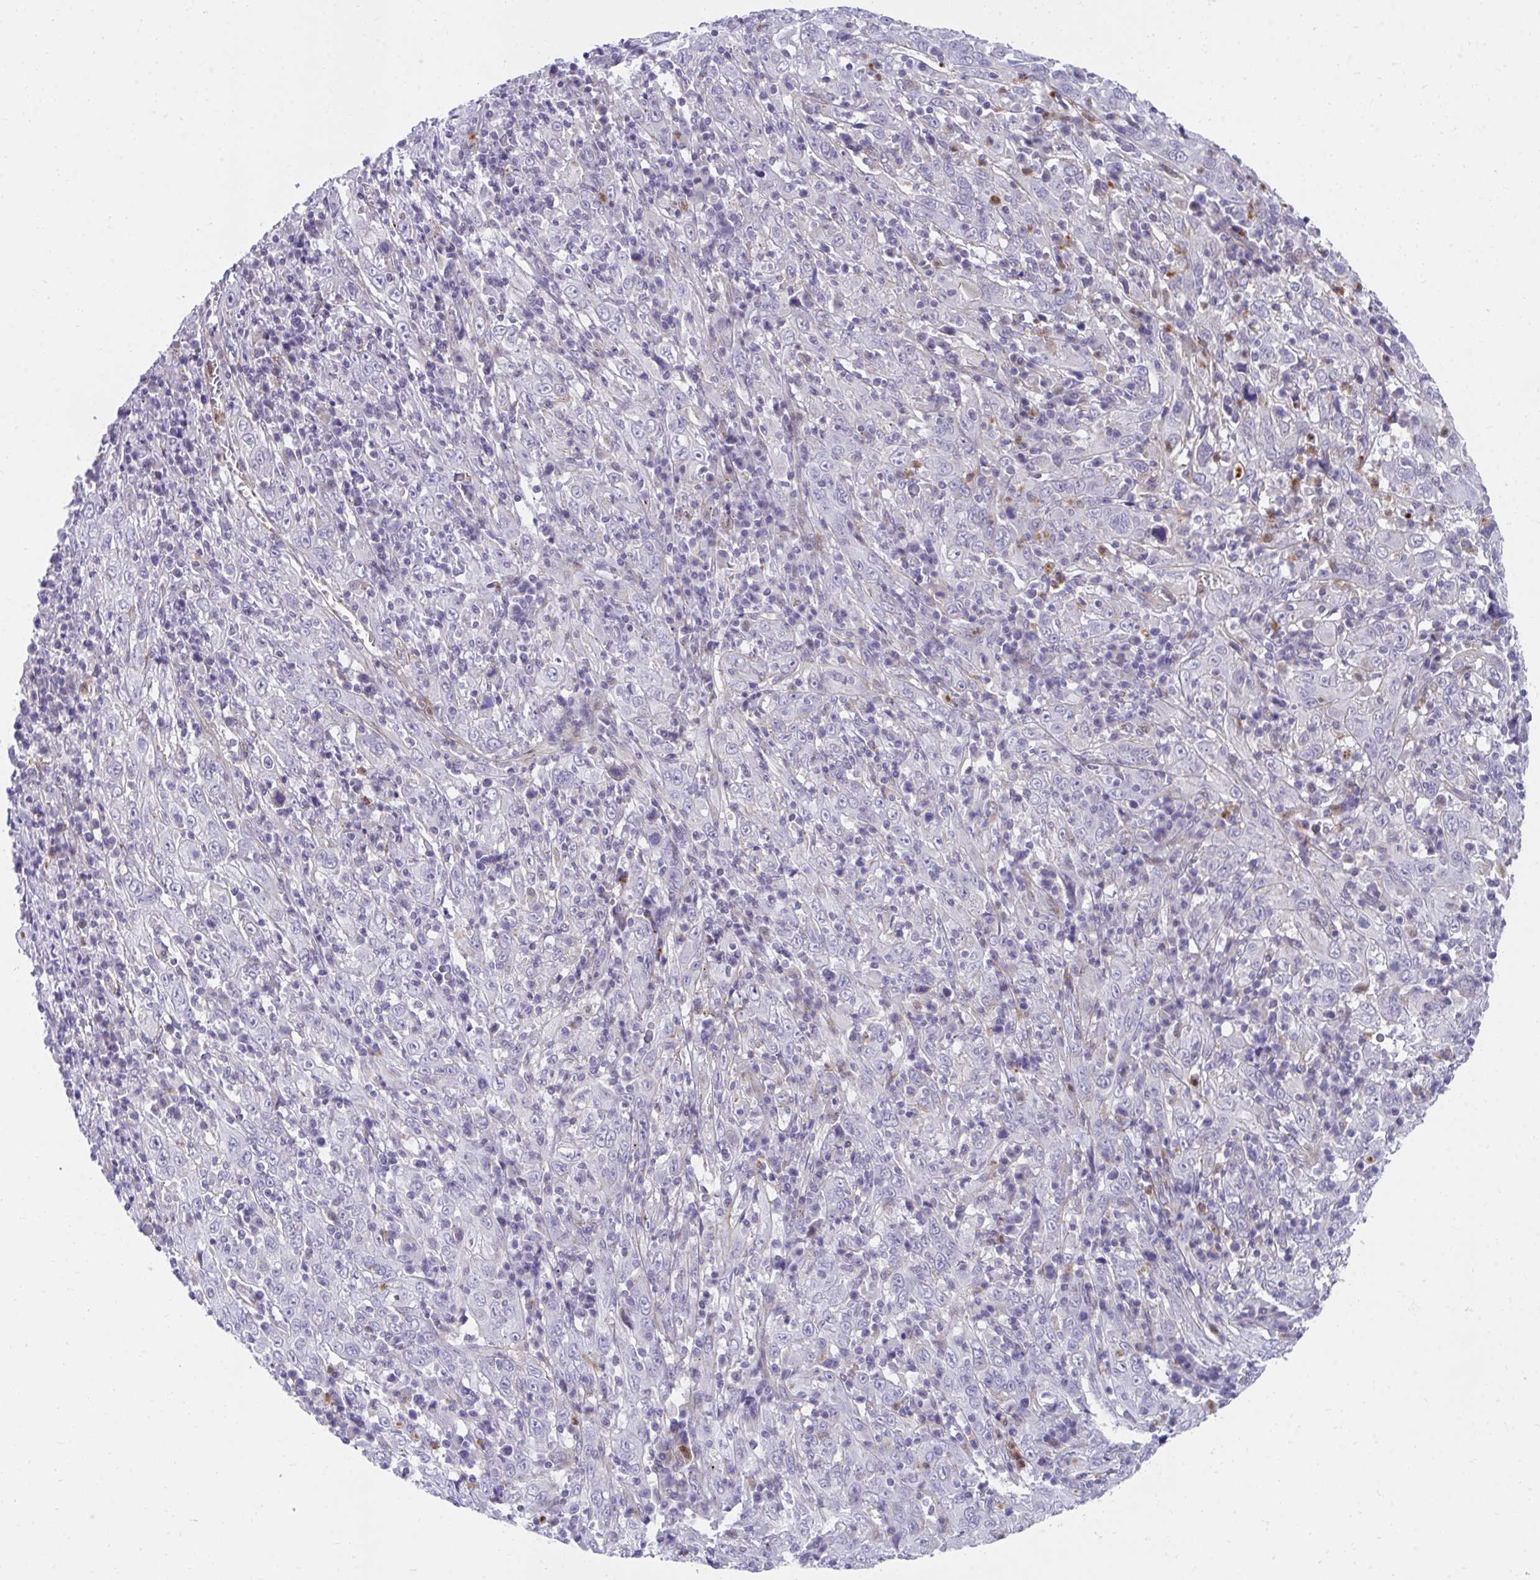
{"staining": {"intensity": "negative", "quantity": "none", "location": "none"}, "tissue": "cervical cancer", "cell_type": "Tumor cells", "image_type": "cancer", "snomed": [{"axis": "morphology", "description": "Squamous cell carcinoma, NOS"}, {"axis": "topography", "description": "Cervix"}], "caption": "IHC of human cervical cancer reveals no staining in tumor cells. (Brightfield microscopy of DAB (3,3'-diaminobenzidine) IHC at high magnification).", "gene": "CSTB", "patient": {"sex": "female", "age": 46}}